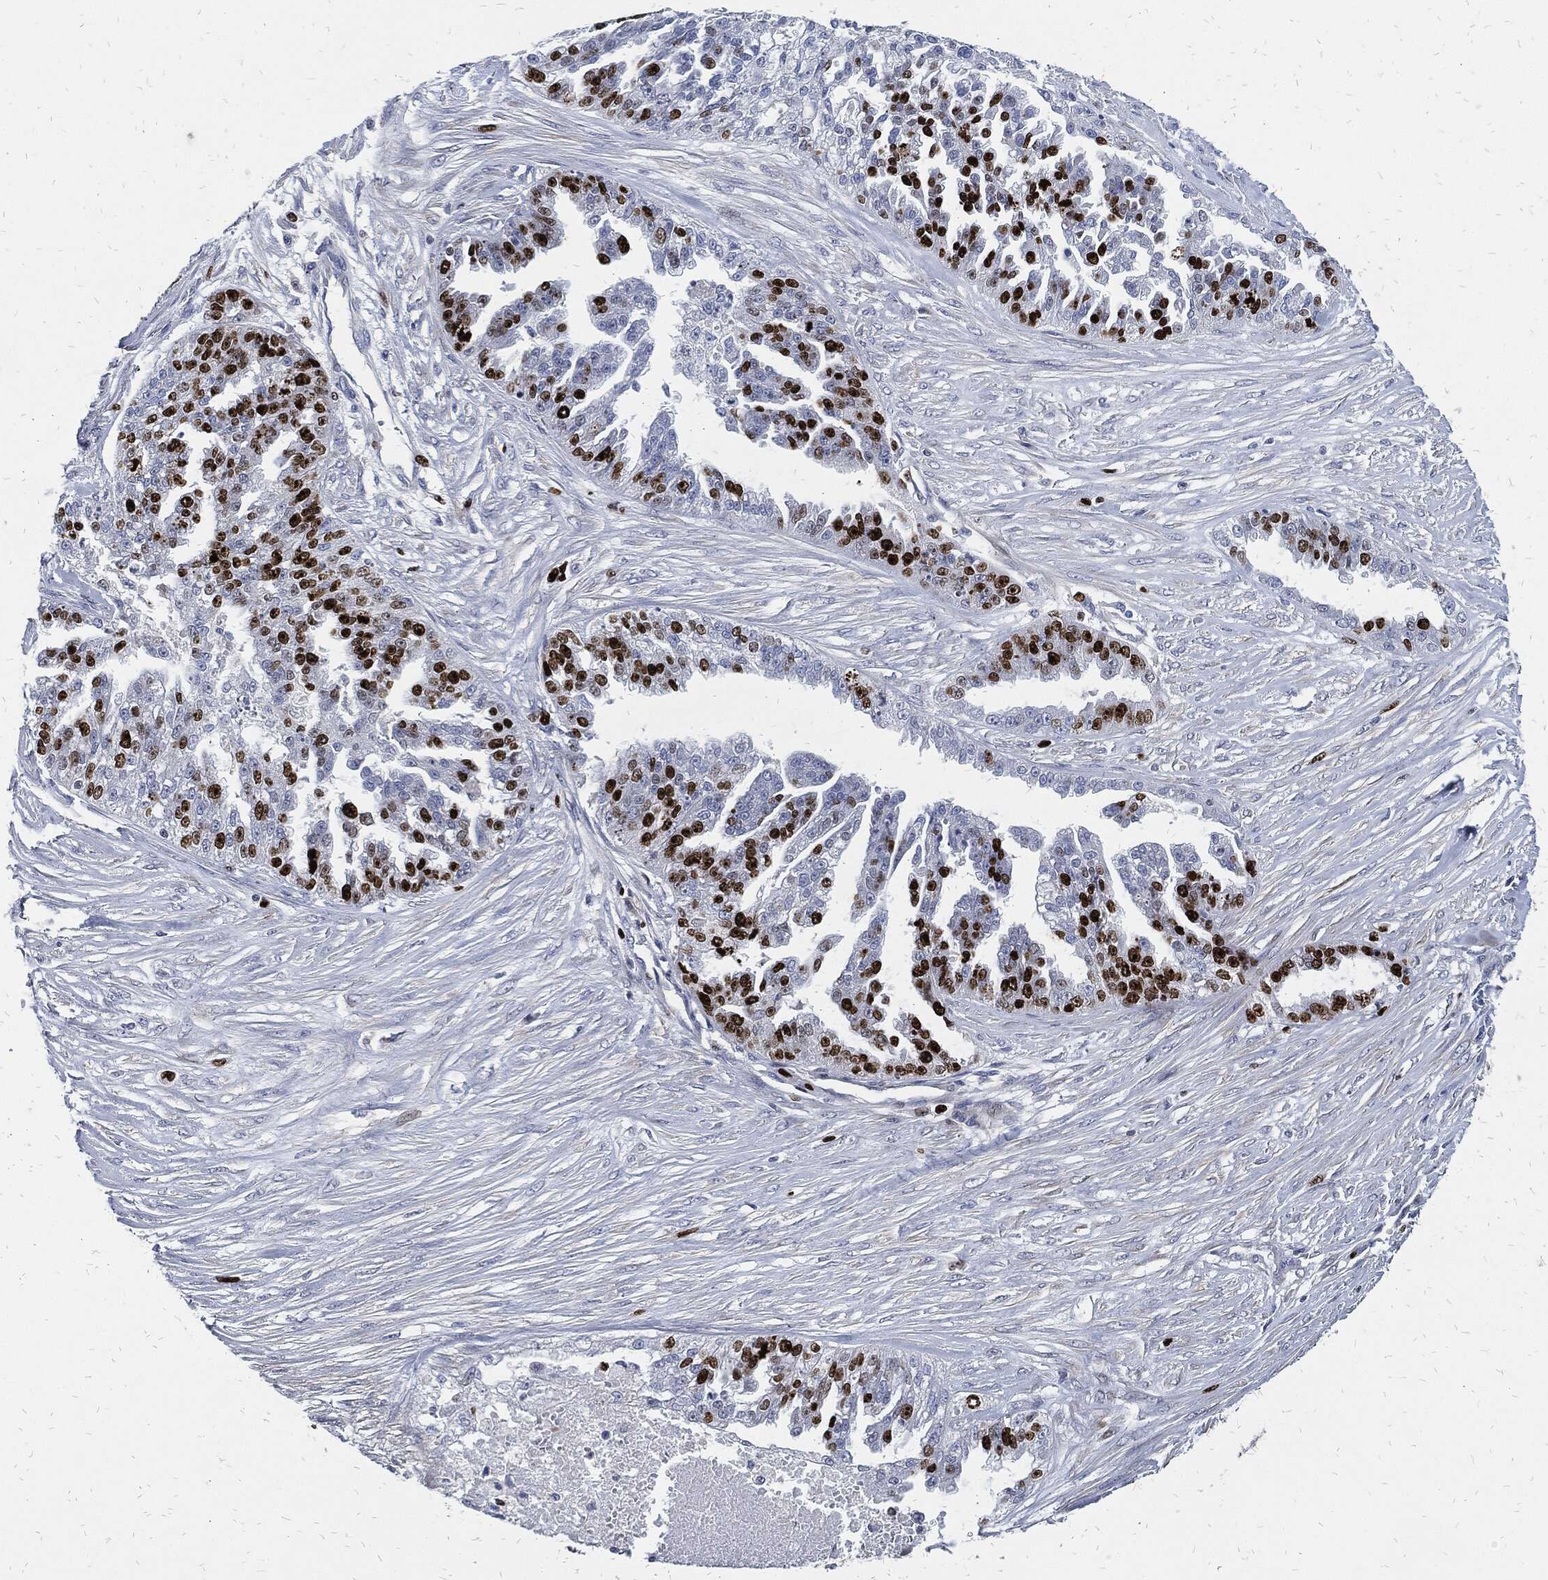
{"staining": {"intensity": "strong", "quantity": "25%-75%", "location": "nuclear"}, "tissue": "ovarian cancer", "cell_type": "Tumor cells", "image_type": "cancer", "snomed": [{"axis": "morphology", "description": "Cystadenocarcinoma, serous, NOS"}, {"axis": "topography", "description": "Ovary"}], "caption": "Ovarian cancer was stained to show a protein in brown. There is high levels of strong nuclear positivity in about 25%-75% of tumor cells. (brown staining indicates protein expression, while blue staining denotes nuclei).", "gene": "MKI67", "patient": {"sex": "female", "age": 58}}